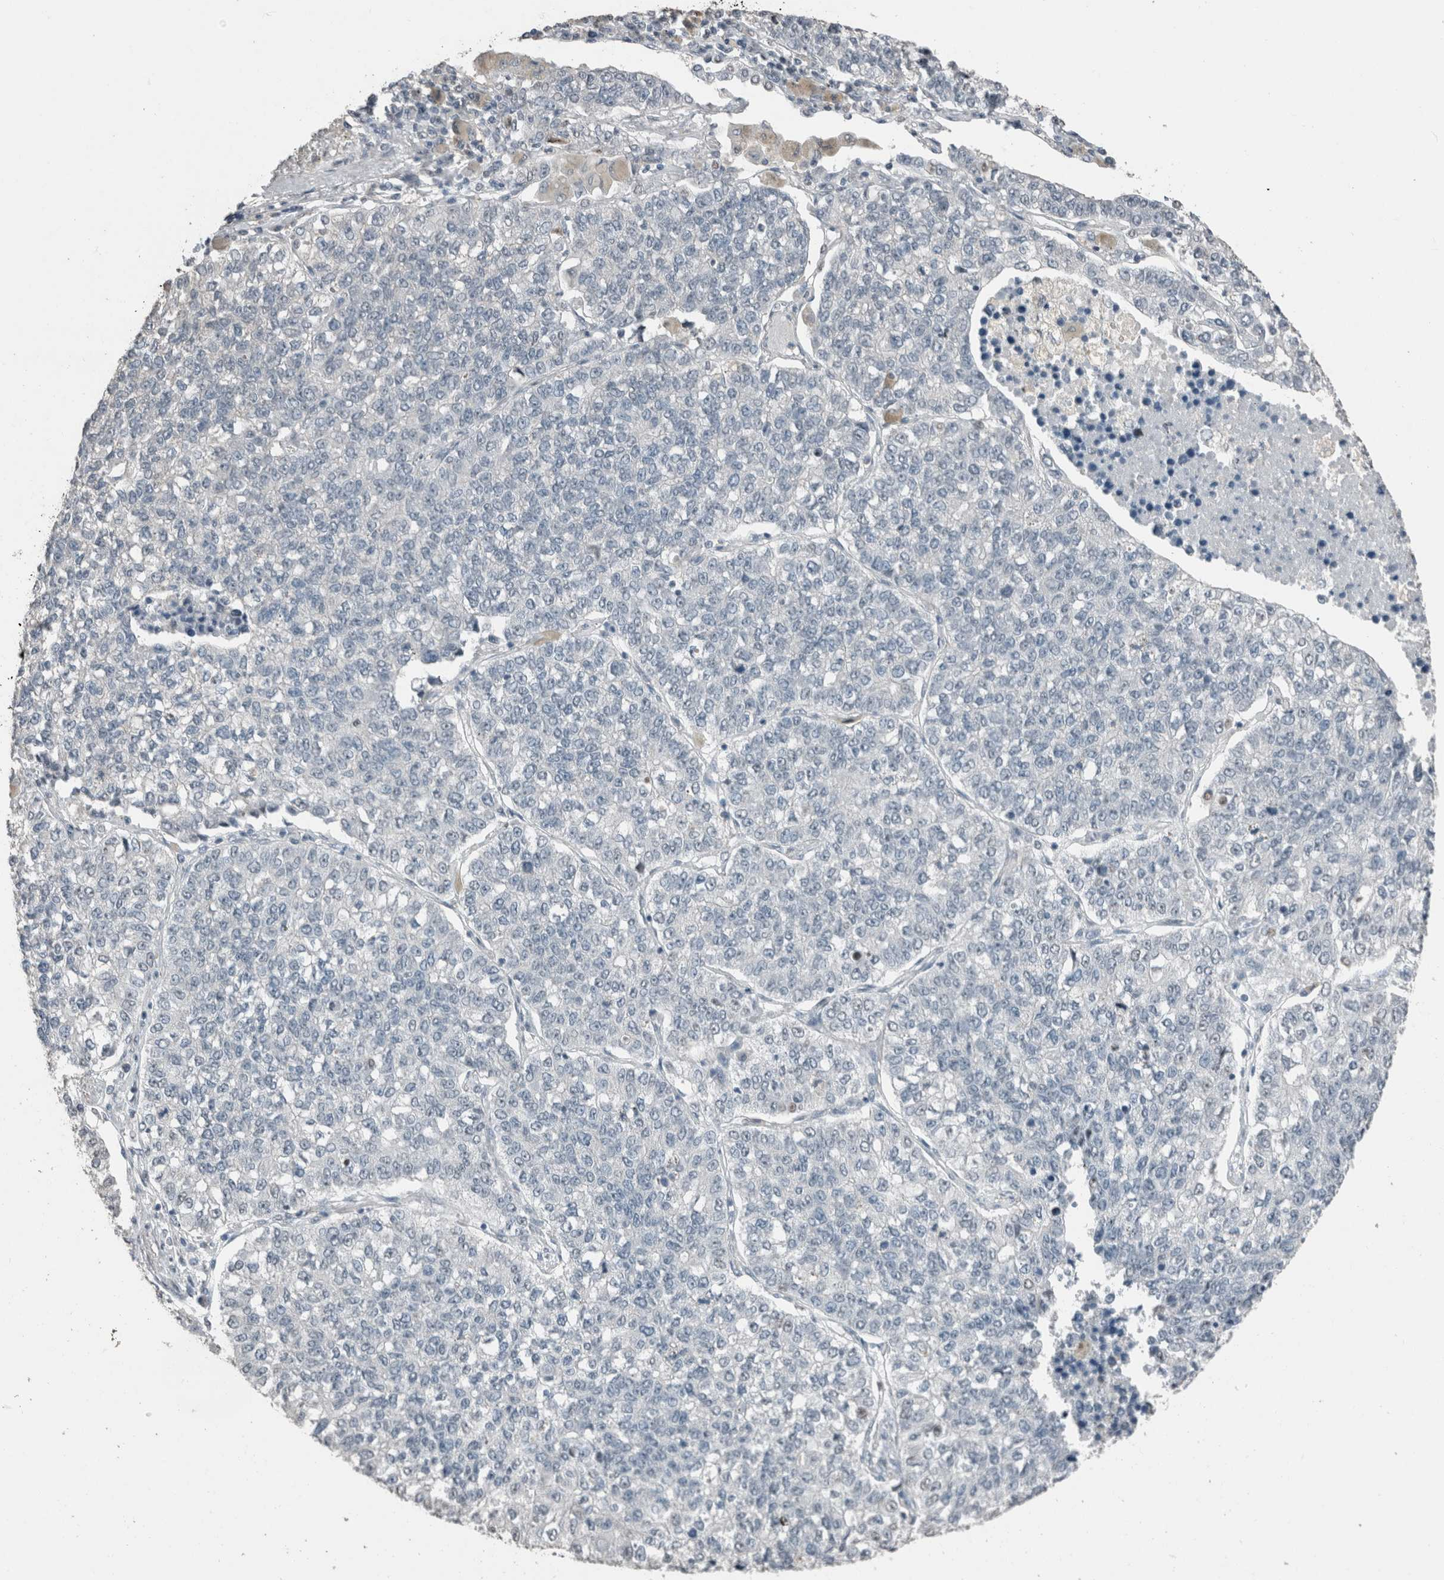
{"staining": {"intensity": "negative", "quantity": "none", "location": "none"}, "tissue": "lung cancer", "cell_type": "Tumor cells", "image_type": "cancer", "snomed": [{"axis": "morphology", "description": "Adenocarcinoma, NOS"}, {"axis": "topography", "description": "Lung"}], "caption": "An image of lung adenocarcinoma stained for a protein exhibits no brown staining in tumor cells.", "gene": "ACVR2B", "patient": {"sex": "male", "age": 49}}